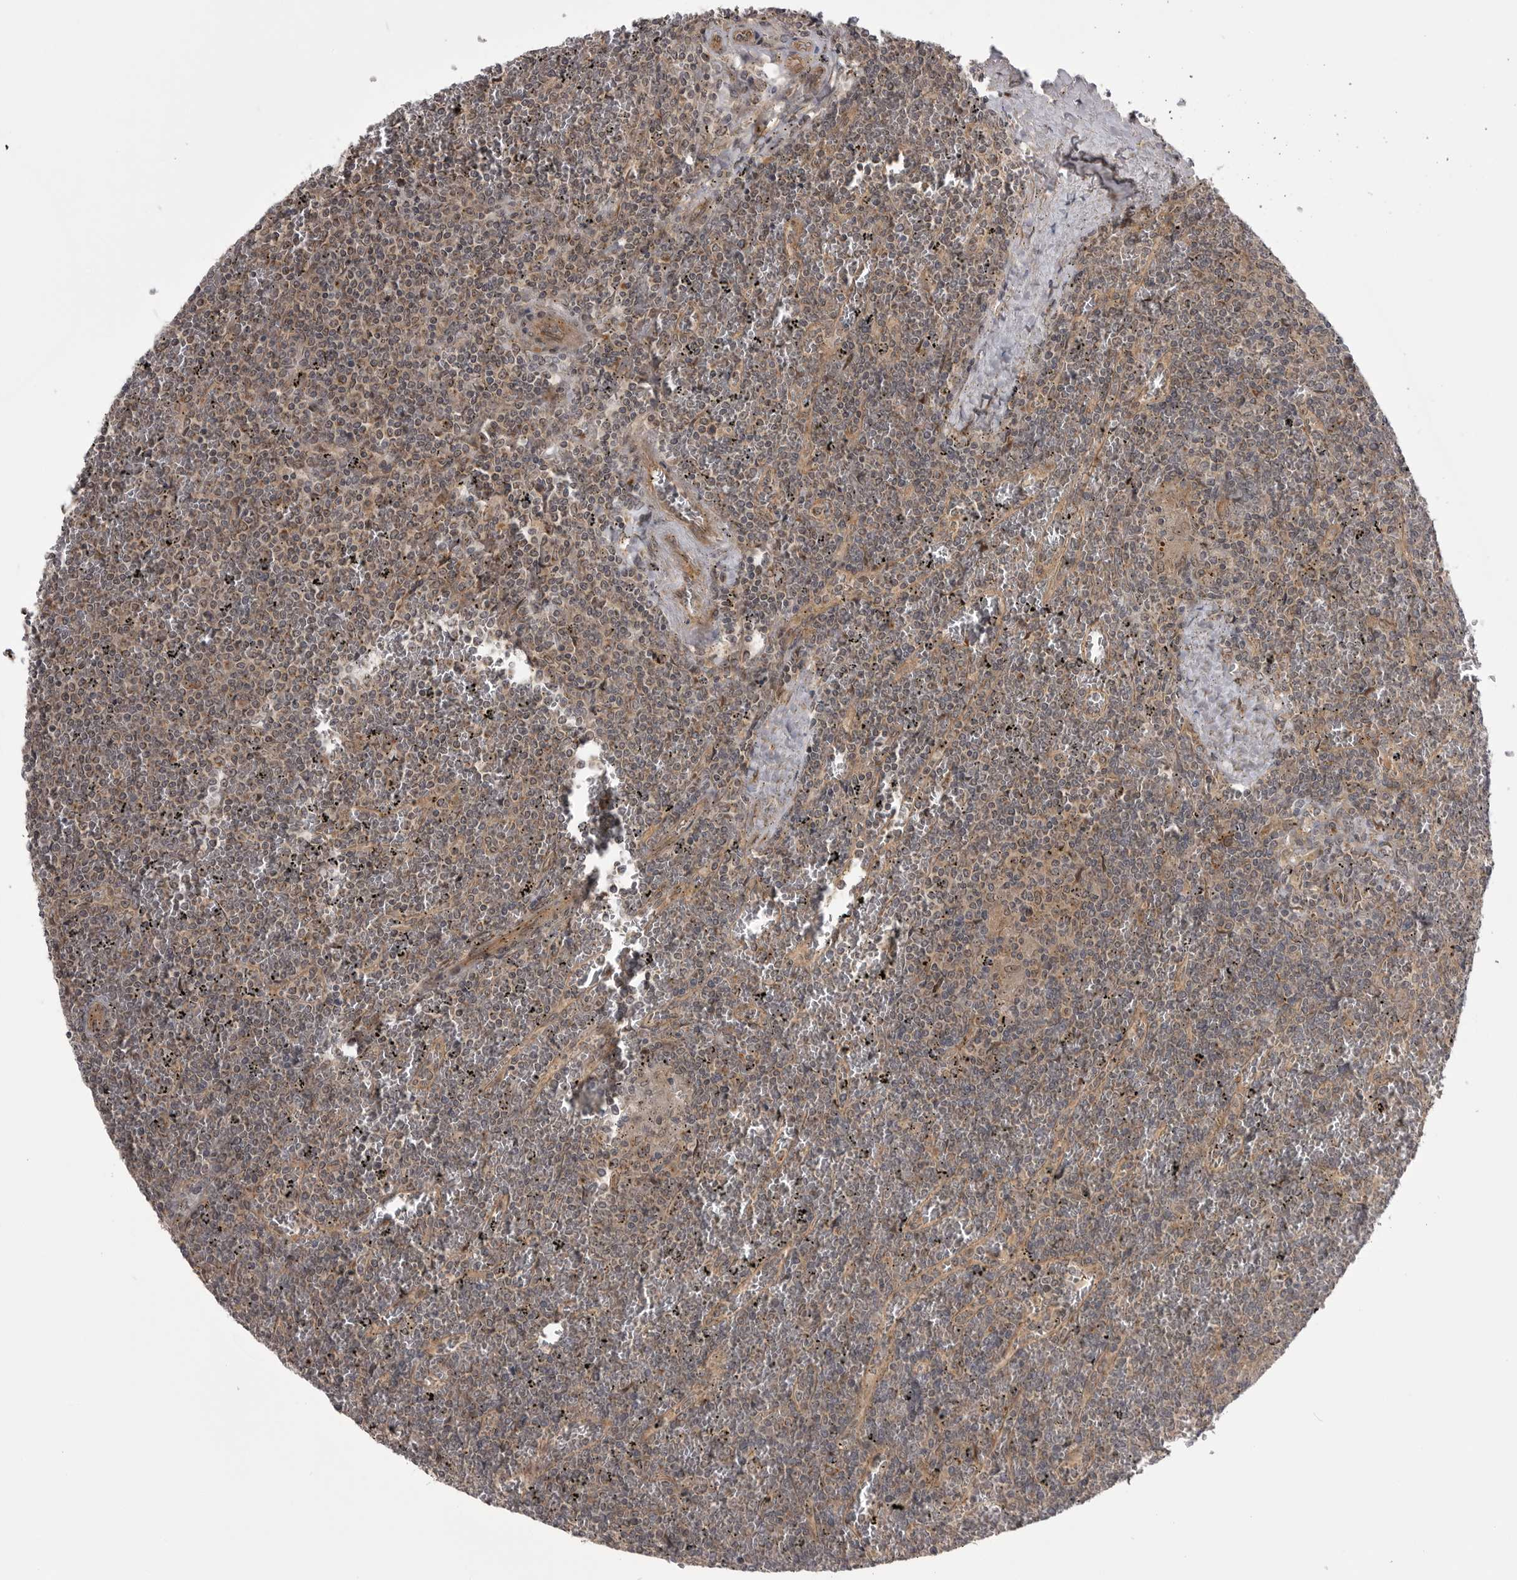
{"staining": {"intensity": "weak", "quantity": ">75%", "location": "nuclear"}, "tissue": "lymphoma", "cell_type": "Tumor cells", "image_type": "cancer", "snomed": [{"axis": "morphology", "description": "Malignant lymphoma, non-Hodgkin's type, Low grade"}, {"axis": "topography", "description": "Spleen"}], "caption": "Lymphoma stained for a protein (brown) displays weak nuclear positive expression in approximately >75% of tumor cells.", "gene": "PDCL", "patient": {"sex": "female", "age": 19}}